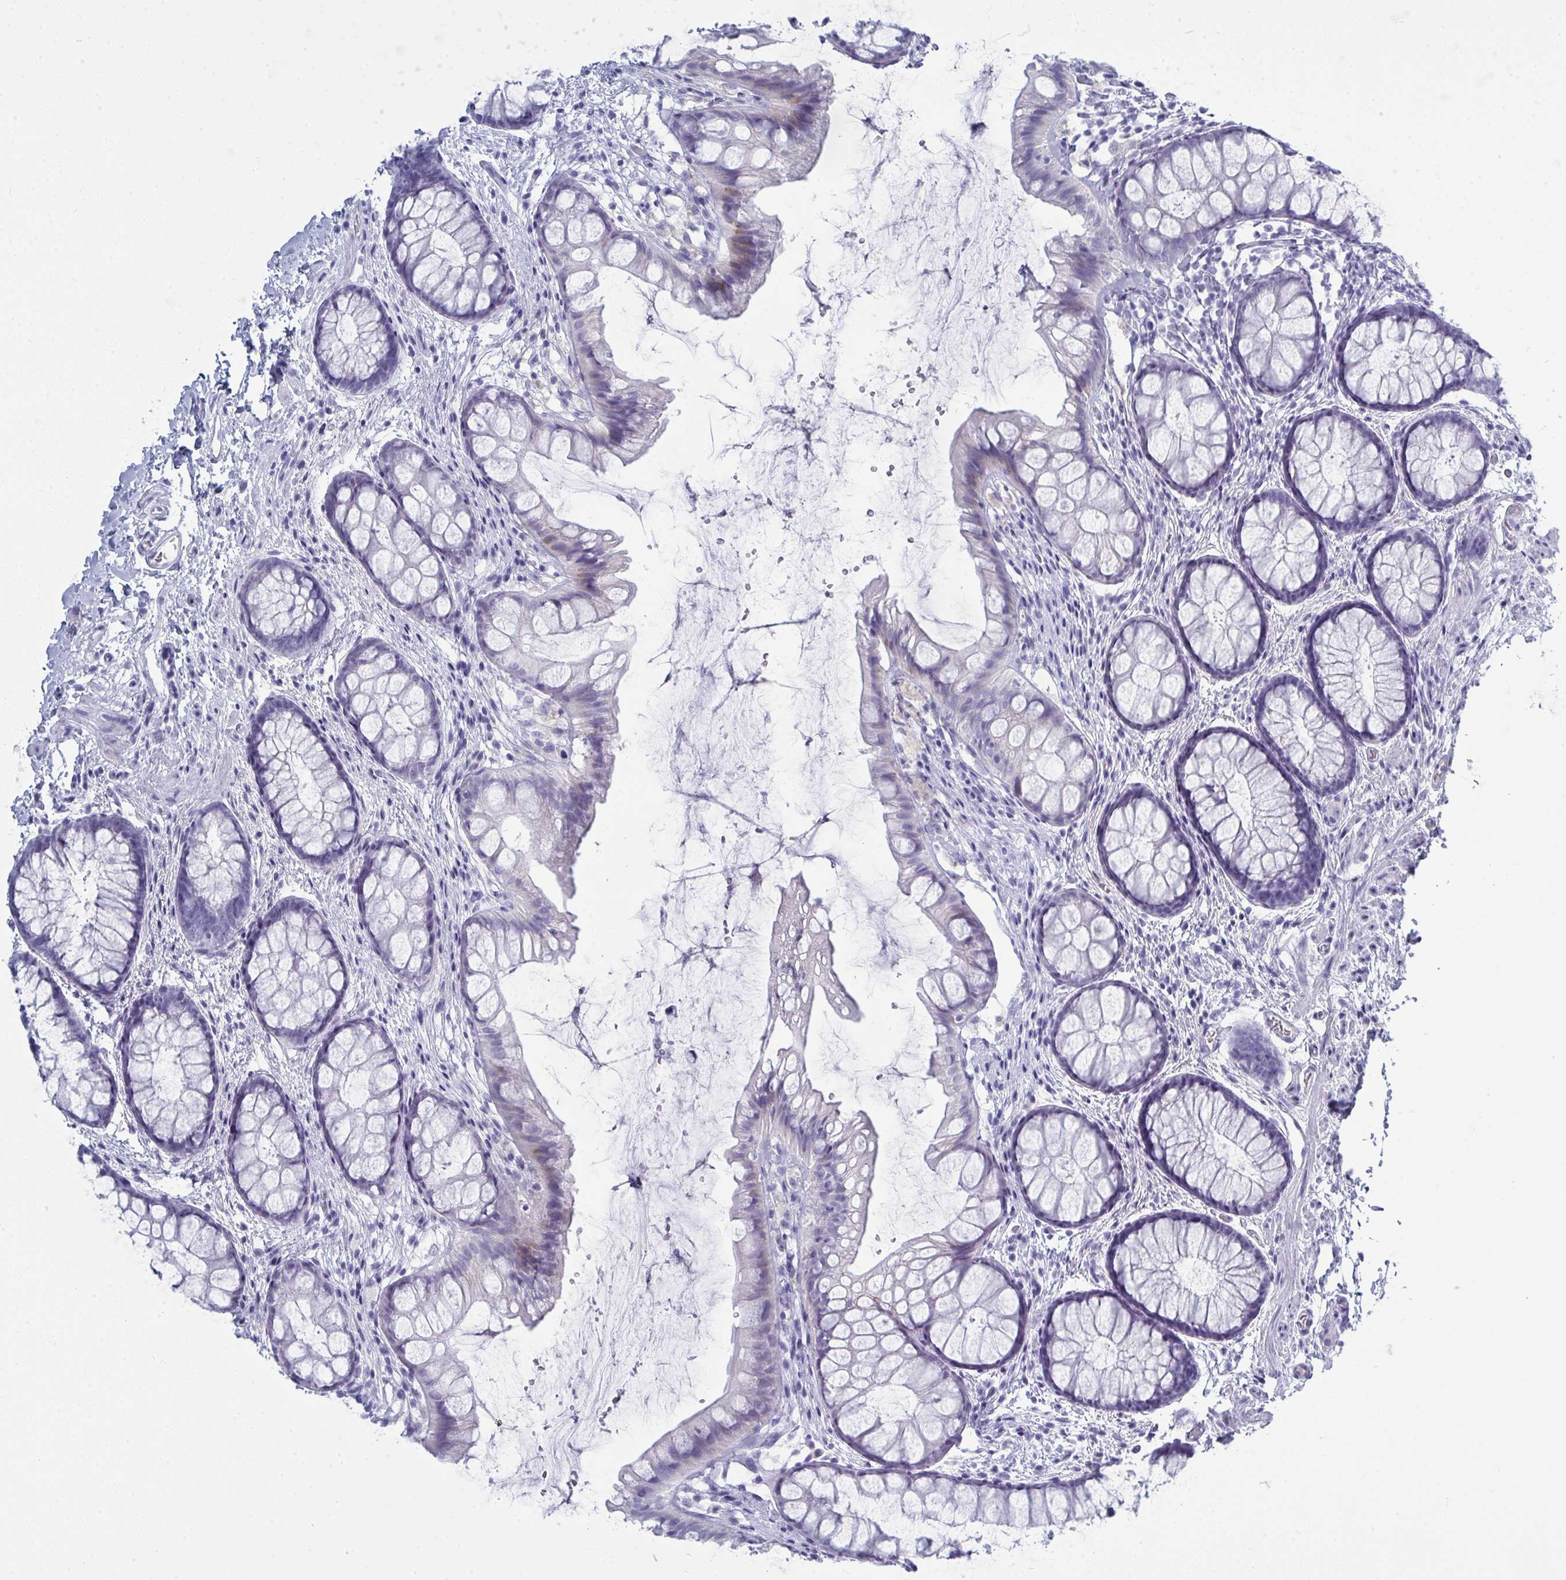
{"staining": {"intensity": "negative", "quantity": "none", "location": "none"}, "tissue": "rectum", "cell_type": "Glandular cells", "image_type": "normal", "snomed": [{"axis": "morphology", "description": "Normal tissue, NOS"}, {"axis": "topography", "description": "Rectum"}], "caption": "A high-resolution histopathology image shows immunohistochemistry (IHC) staining of normal rectum, which exhibits no significant staining in glandular cells.", "gene": "SERPINB10", "patient": {"sex": "female", "age": 62}}